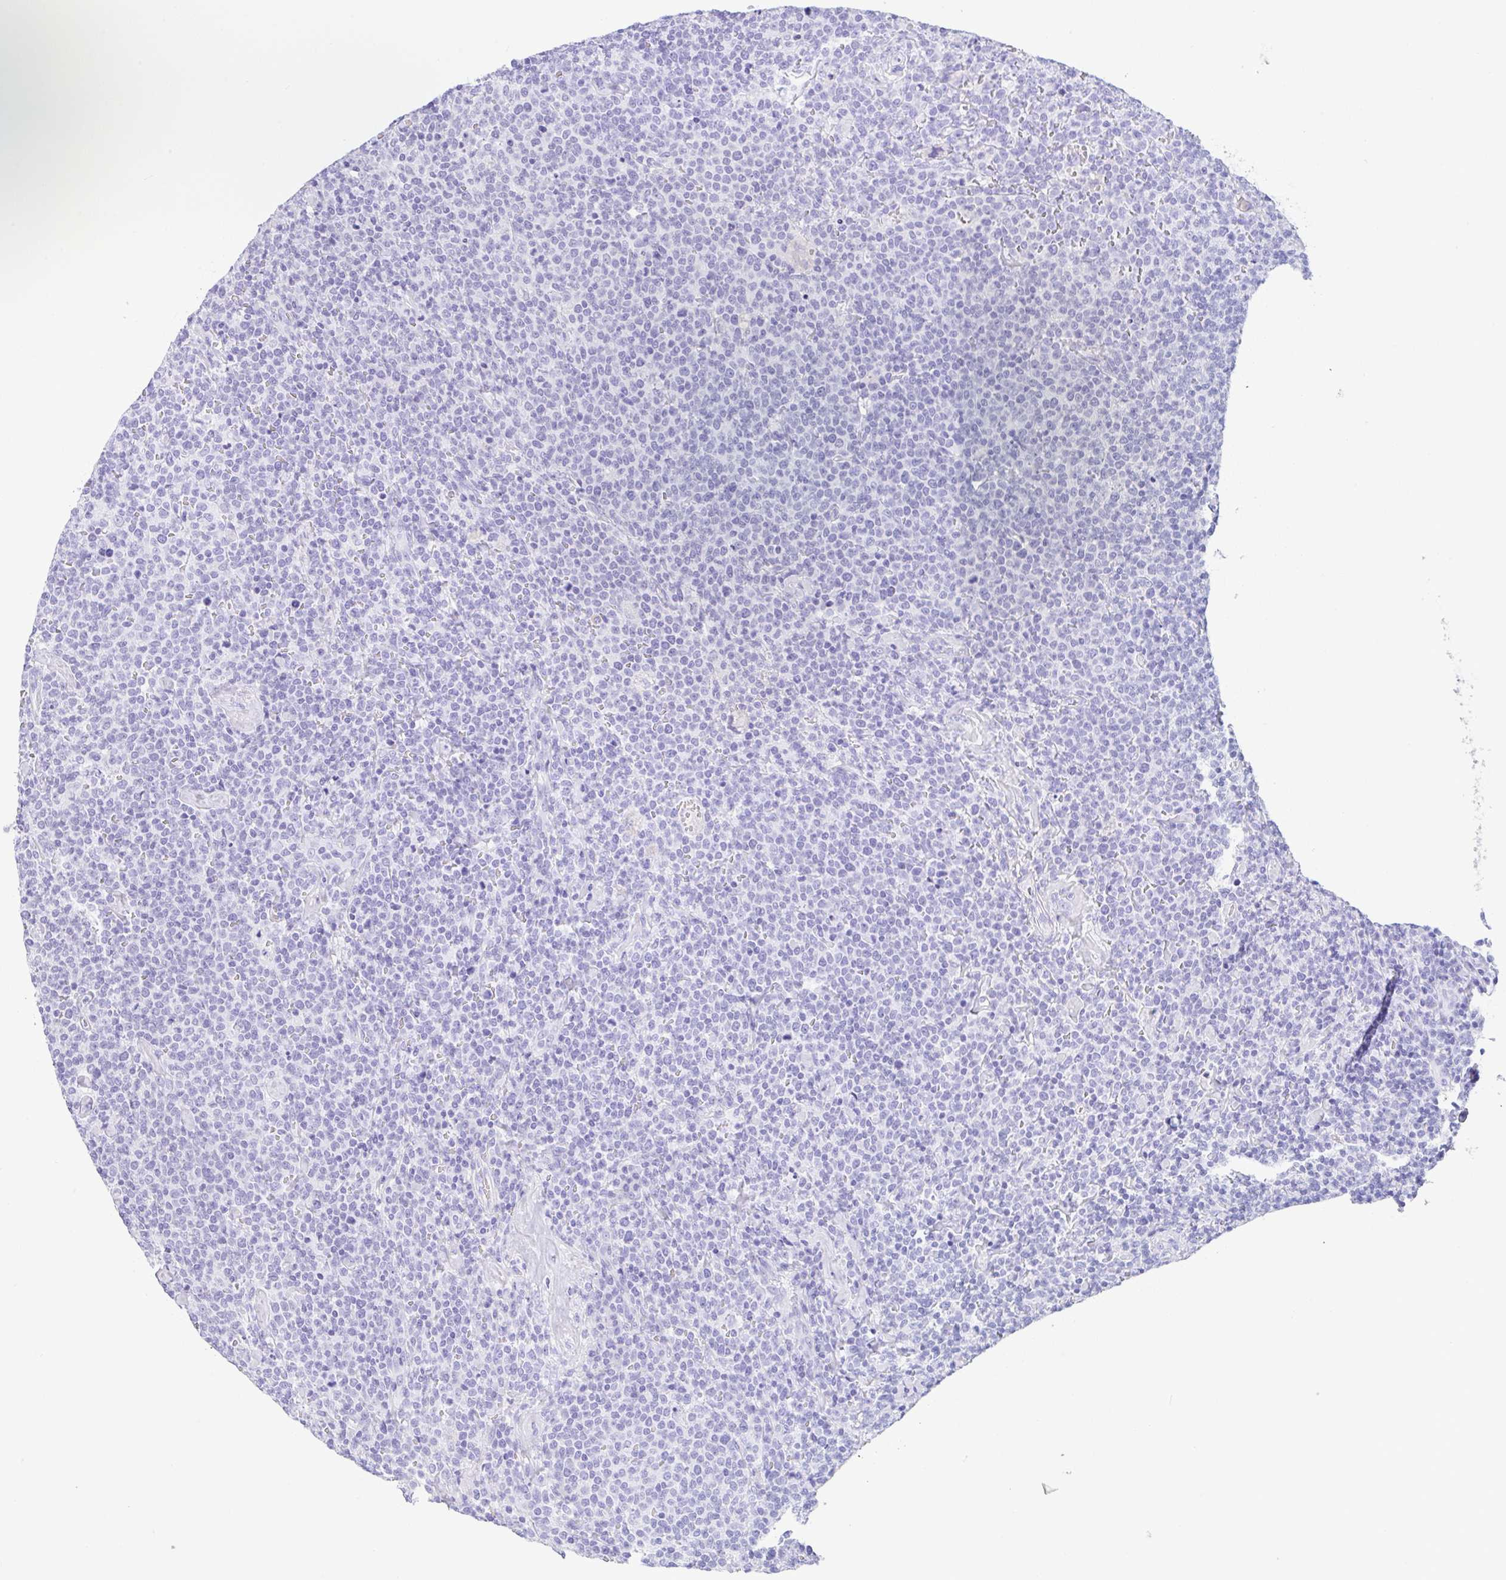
{"staining": {"intensity": "negative", "quantity": "none", "location": "none"}, "tissue": "lymphoma", "cell_type": "Tumor cells", "image_type": "cancer", "snomed": [{"axis": "morphology", "description": "Malignant lymphoma, non-Hodgkin's type, High grade"}, {"axis": "topography", "description": "Lymph node"}], "caption": "Malignant lymphoma, non-Hodgkin's type (high-grade) stained for a protein using immunohistochemistry shows no staining tumor cells.", "gene": "CPA1", "patient": {"sex": "male", "age": 61}}